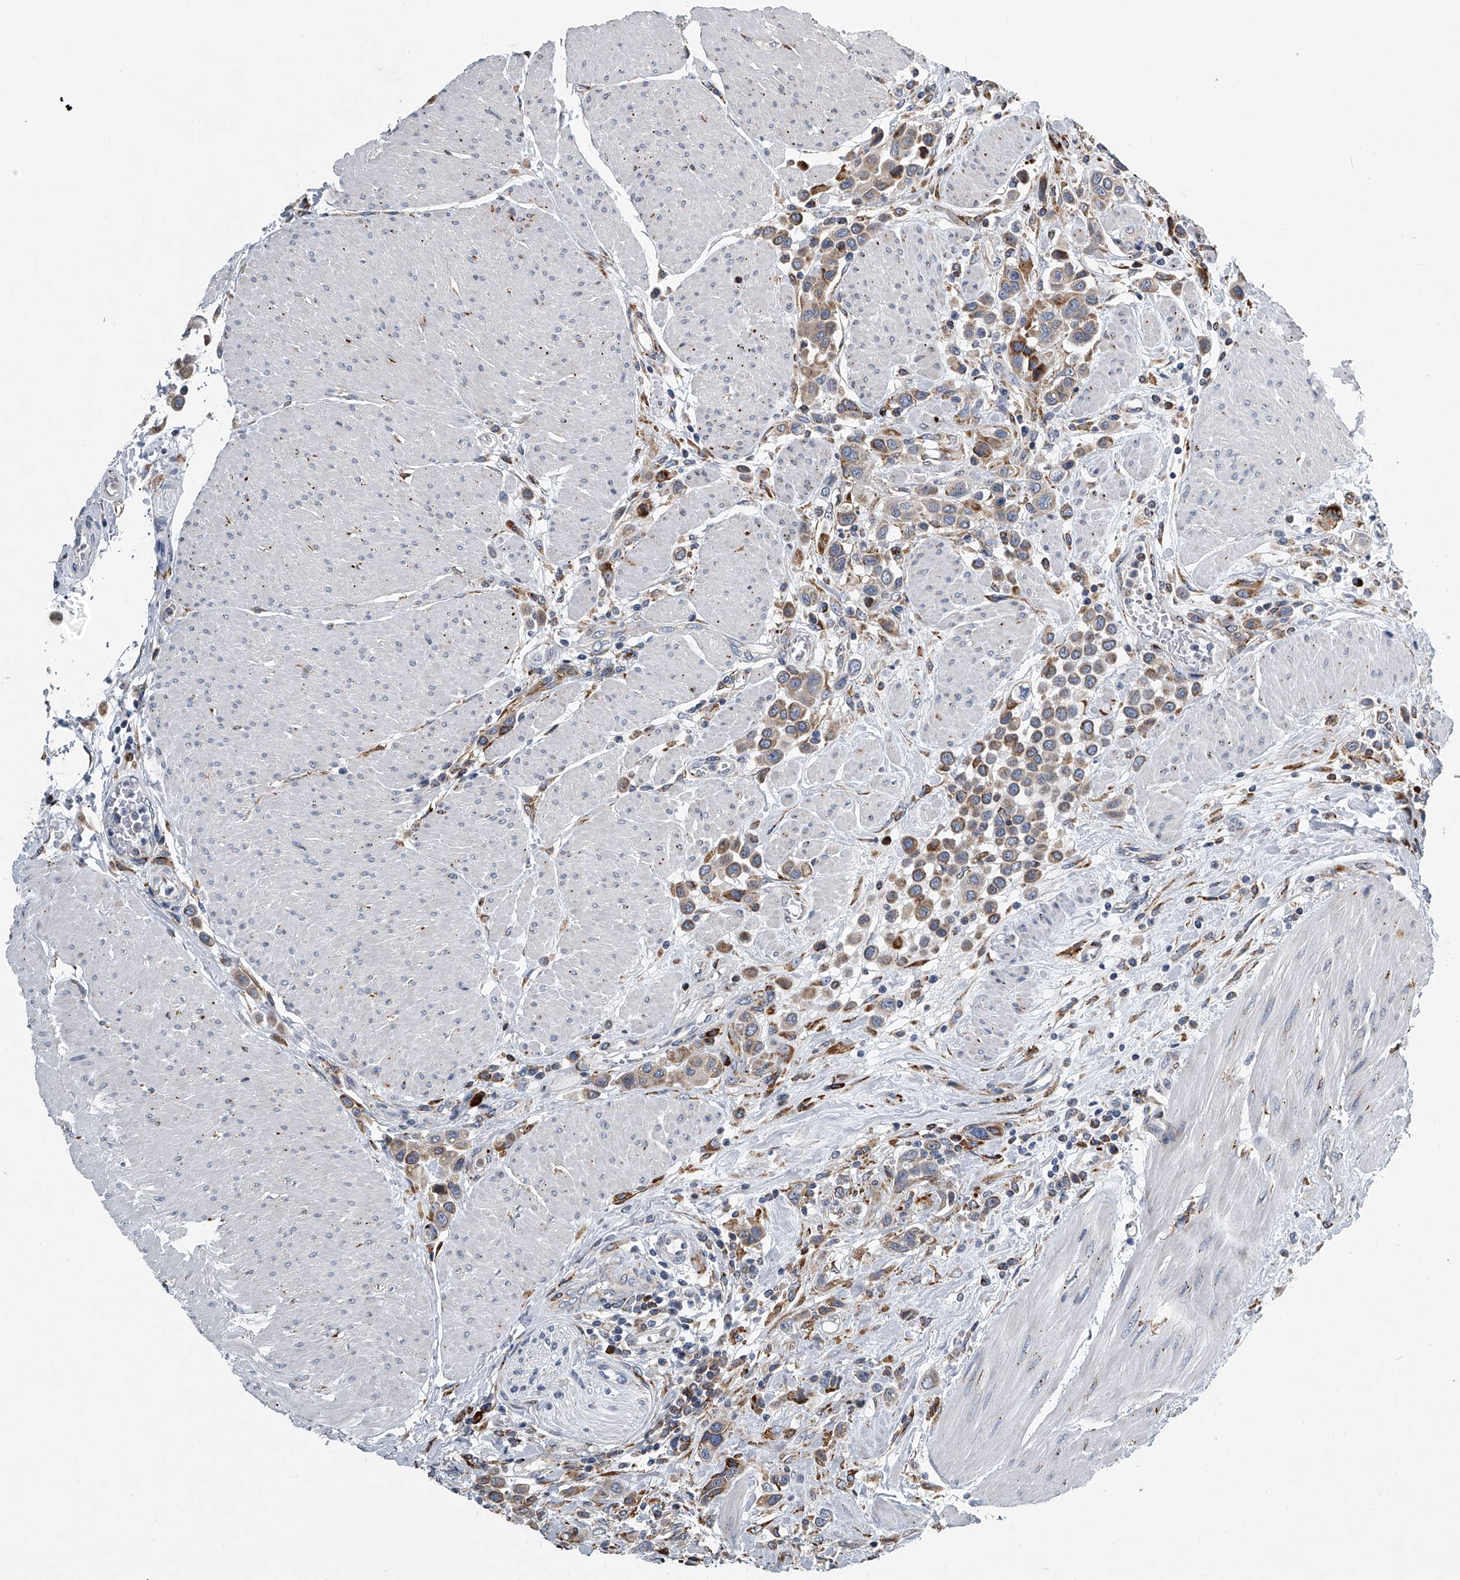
{"staining": {"intensity": "moderate", "quantity": "<25%", "location": "cytoplasmic/membranous"}, "tissue": "urothelial cancer", "cell_type": "Tumor cells", "image_type": "cancer", "snomed": [{"axis": "morphology", "description": "Urothelial carcinoma, High grade"}, {"axis": "topography", "description": "Urinary bladder"}], "caption": "High-grade urothelial carcinoma tissue displays moderate cytoplasmic/membranous positivity in approximately <25% of tumor cells, visualized by immunohistochemistry. (DAB (3,3'-diaminobenzidine) IHC, brown staining for protein, blue staining for nuclei).", "gene": "TMEM63C", "patient": {"sex": "male", "age": 50}}